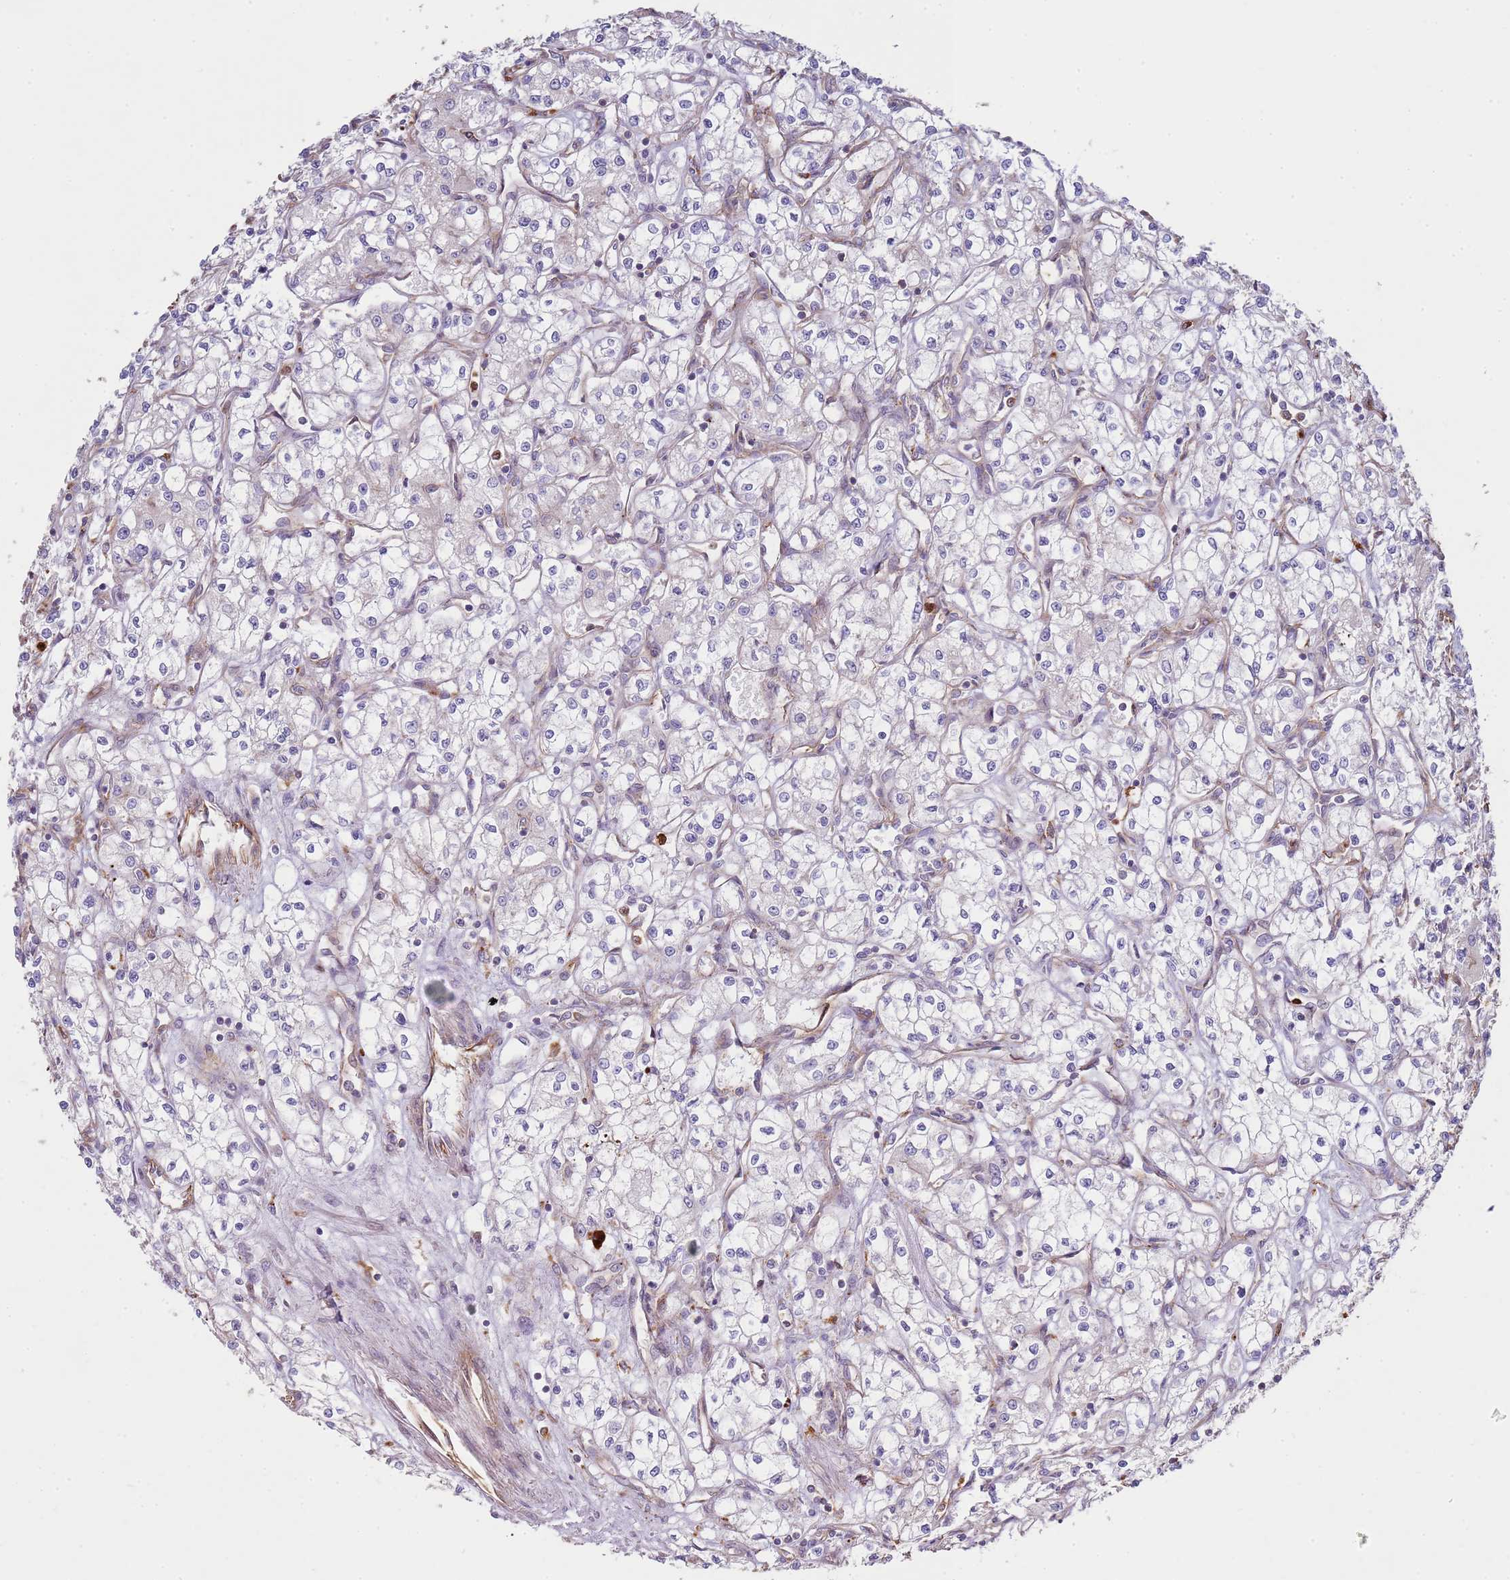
{"staining": {"intensity": "negative", "quantity": "none", "location": "none"}, "tissue": "renal cancer", "cell_type": "Tumor cells", "image_type": "cancer", "snomed": [{"axis": "morphology", "description": "Adenocarcinoma, NOS"}, {"axis": "topography", "description": "Kidney"}], "caption": "A high-resolution photomicrograph shows immunohistochemistry (IHC) staining of renal adenocarcinoma, which demonstrates no significant staining in tumor cells. (Stains: DAB immunohistochemistry with hematoxylin counter stain, Microscopy: brightfield microscopy at high magnification).", "gene": "NDUFAF4", "patient": {"sex": "male", "age": 59}}